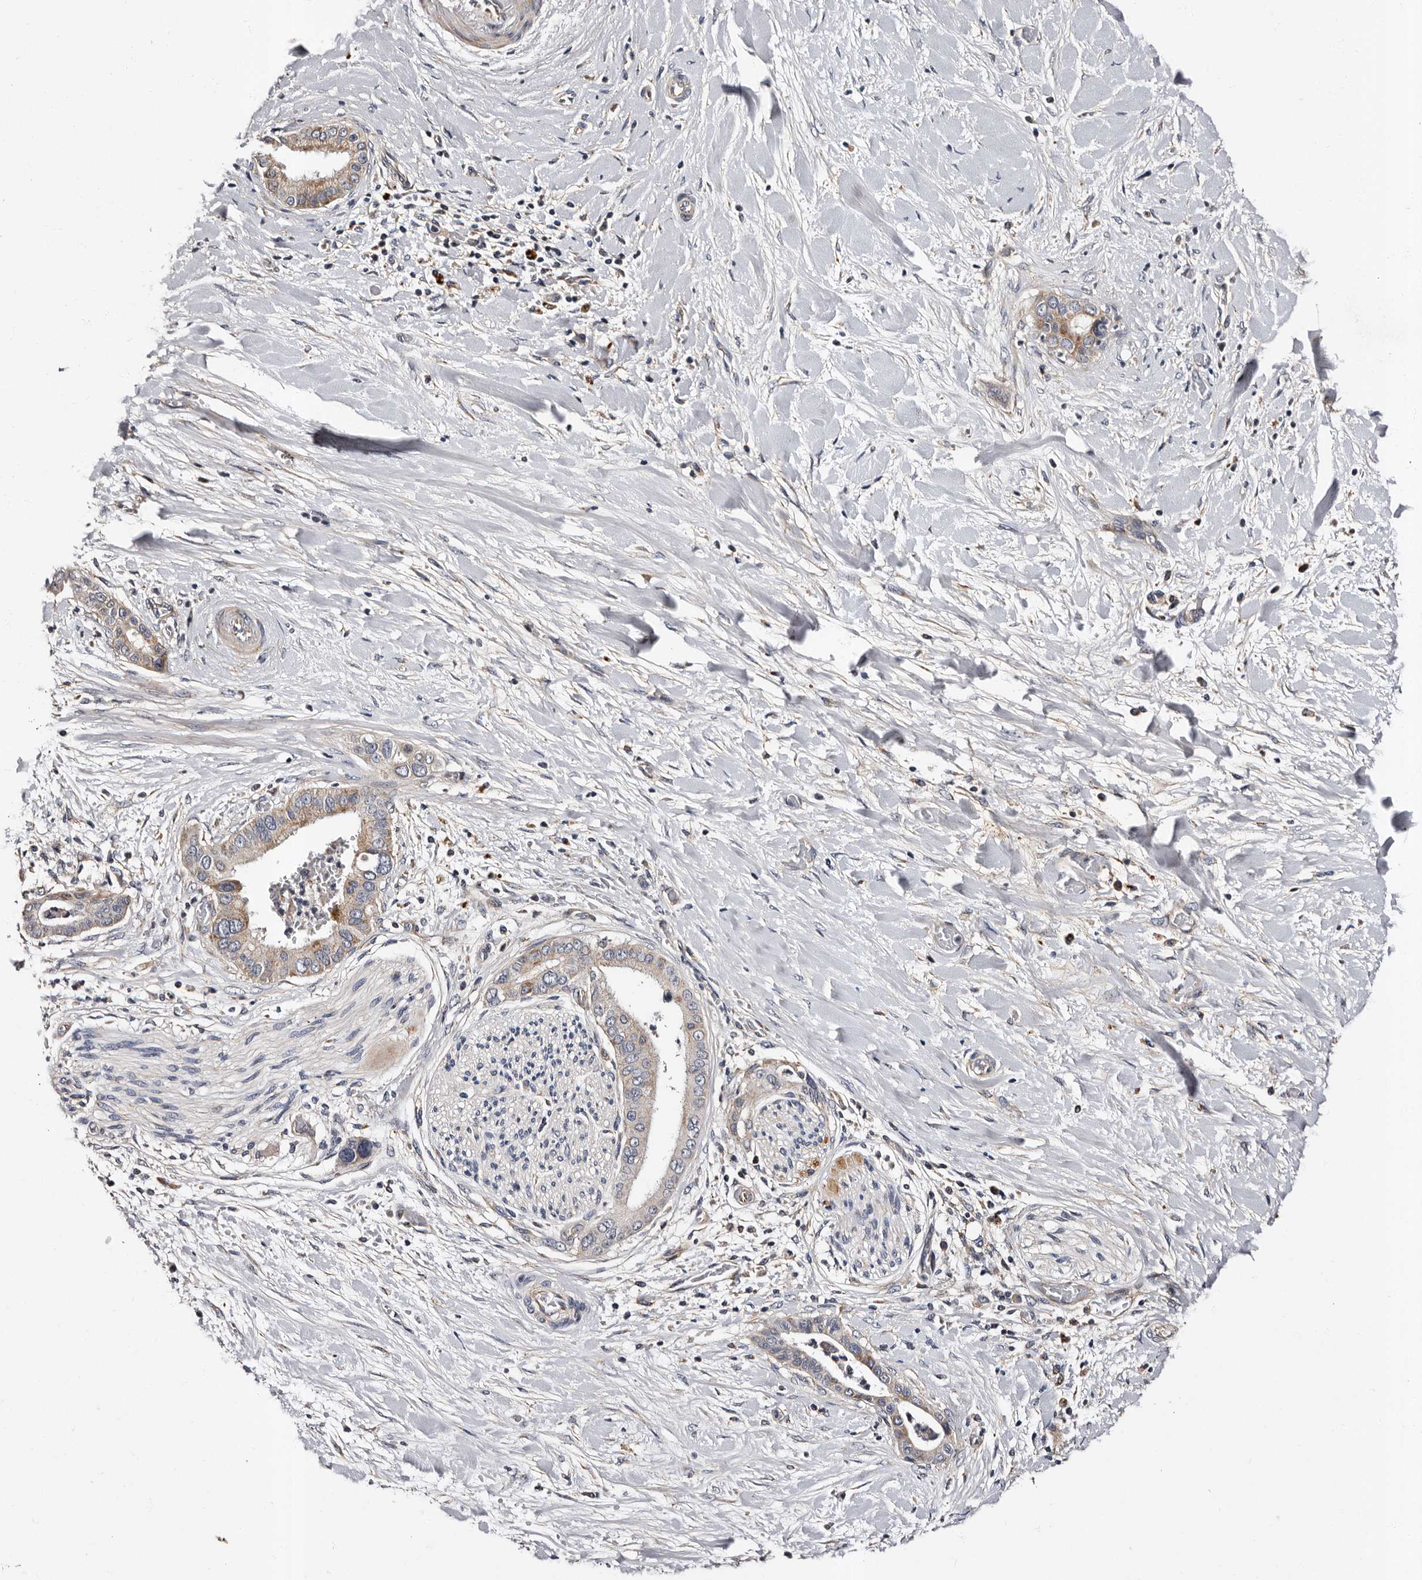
{"staining": {"intensity": "weak", "quantity": "<25%", "location": "cytoplasmic/membranous"}, "tissue": "liver cancer", "cell_type": "Tumor cells", "image_type": "cancer", "snomed": [{"axis": "morphology", "description": "Cholangiocarcinoma"}, {"axis": "topography", "description": "Liver"}], "caption": "There is no significant staining in tumor cells of liver cancer (cholangiocarcinoma).", "gene": "ADCK5", "patient": {"sex": "female", "age": 54}}